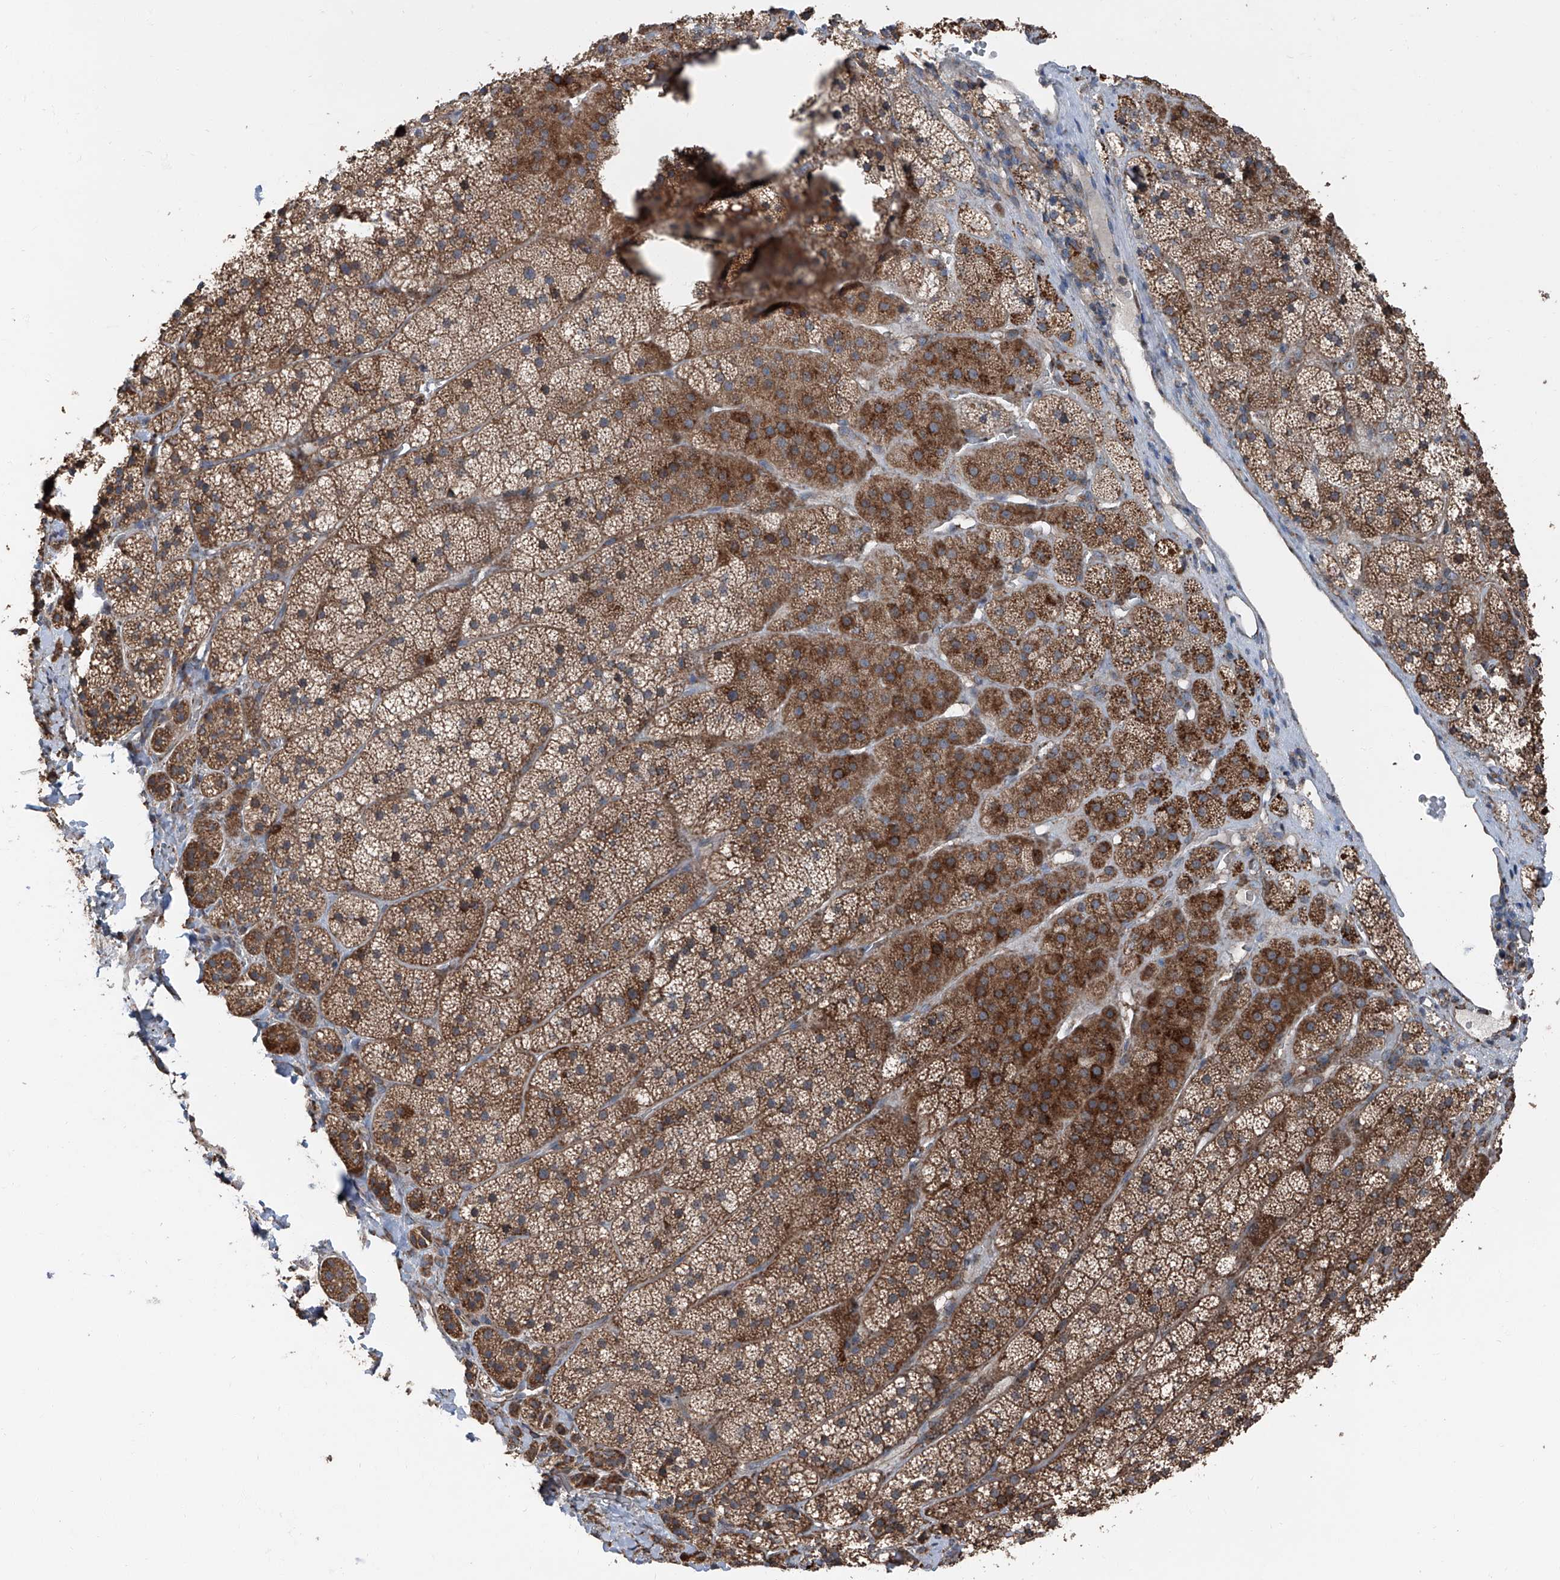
{"staining": {"intensity": "moderate", "quantity": ">75%", "location": "cytoplasmic/membranous"}, "tissue": "adrenal gland", "cell_type": "Glandular cells", "image_type": "normal", "snomed": [{"axis": "morphology", "description": "Normal tissue, NOS"}, {"axis": "topography", "description": "Adrenal gland"}], "caption": "Human adrenal gland stained with a brown dye exhibits moderate cytoplasmic/membranous positive expression in about >75% of glandular cells.", "gene": "LIMK1", "patient": {"sex": "female", "age": 44}}